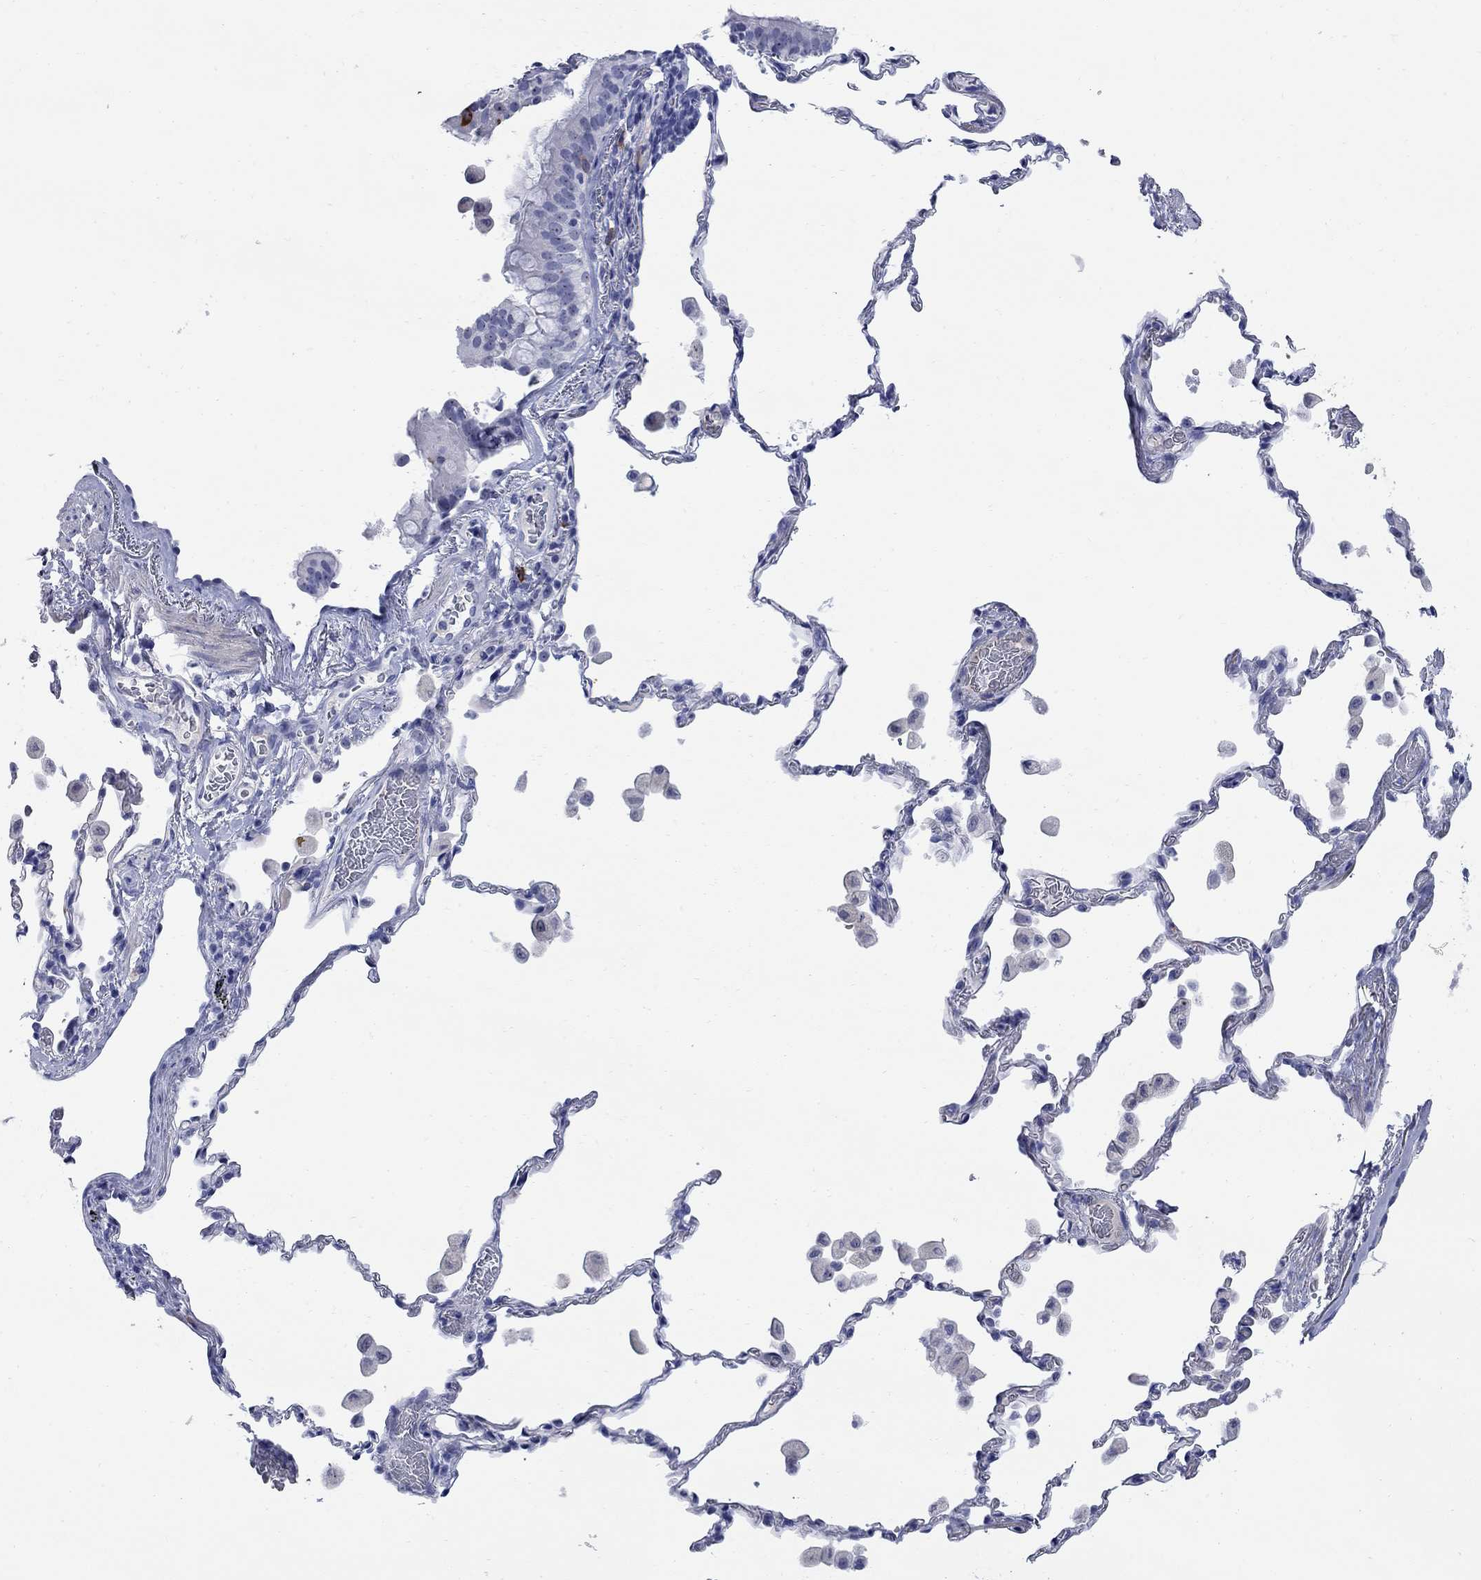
{"staining": {"intensity": "negative", "quantity": "none", "location": "none"}, "tissue": "bronchus", "cell_type": "Respiratory epithelial cells", "image_type": "normal", "snomed": [{"axis": "morphology", "description": "Normal tissue, NOS"}, {"axis": "topography", "description": "Bronchus"}, {"axis": "topography", "description": "Lung"}], "caption": "IHC micrograph of unremarkable bronchus: bronchus stained with DAB (3,3'-diaminobenzidine) demonstrates no significant protein staining in respiratory epithelial cells. (Immunohistochemistry, brightfield microscopy, high magnification).", "gene": "TACC3", "patient": {"sex": "male", "age": 54}}